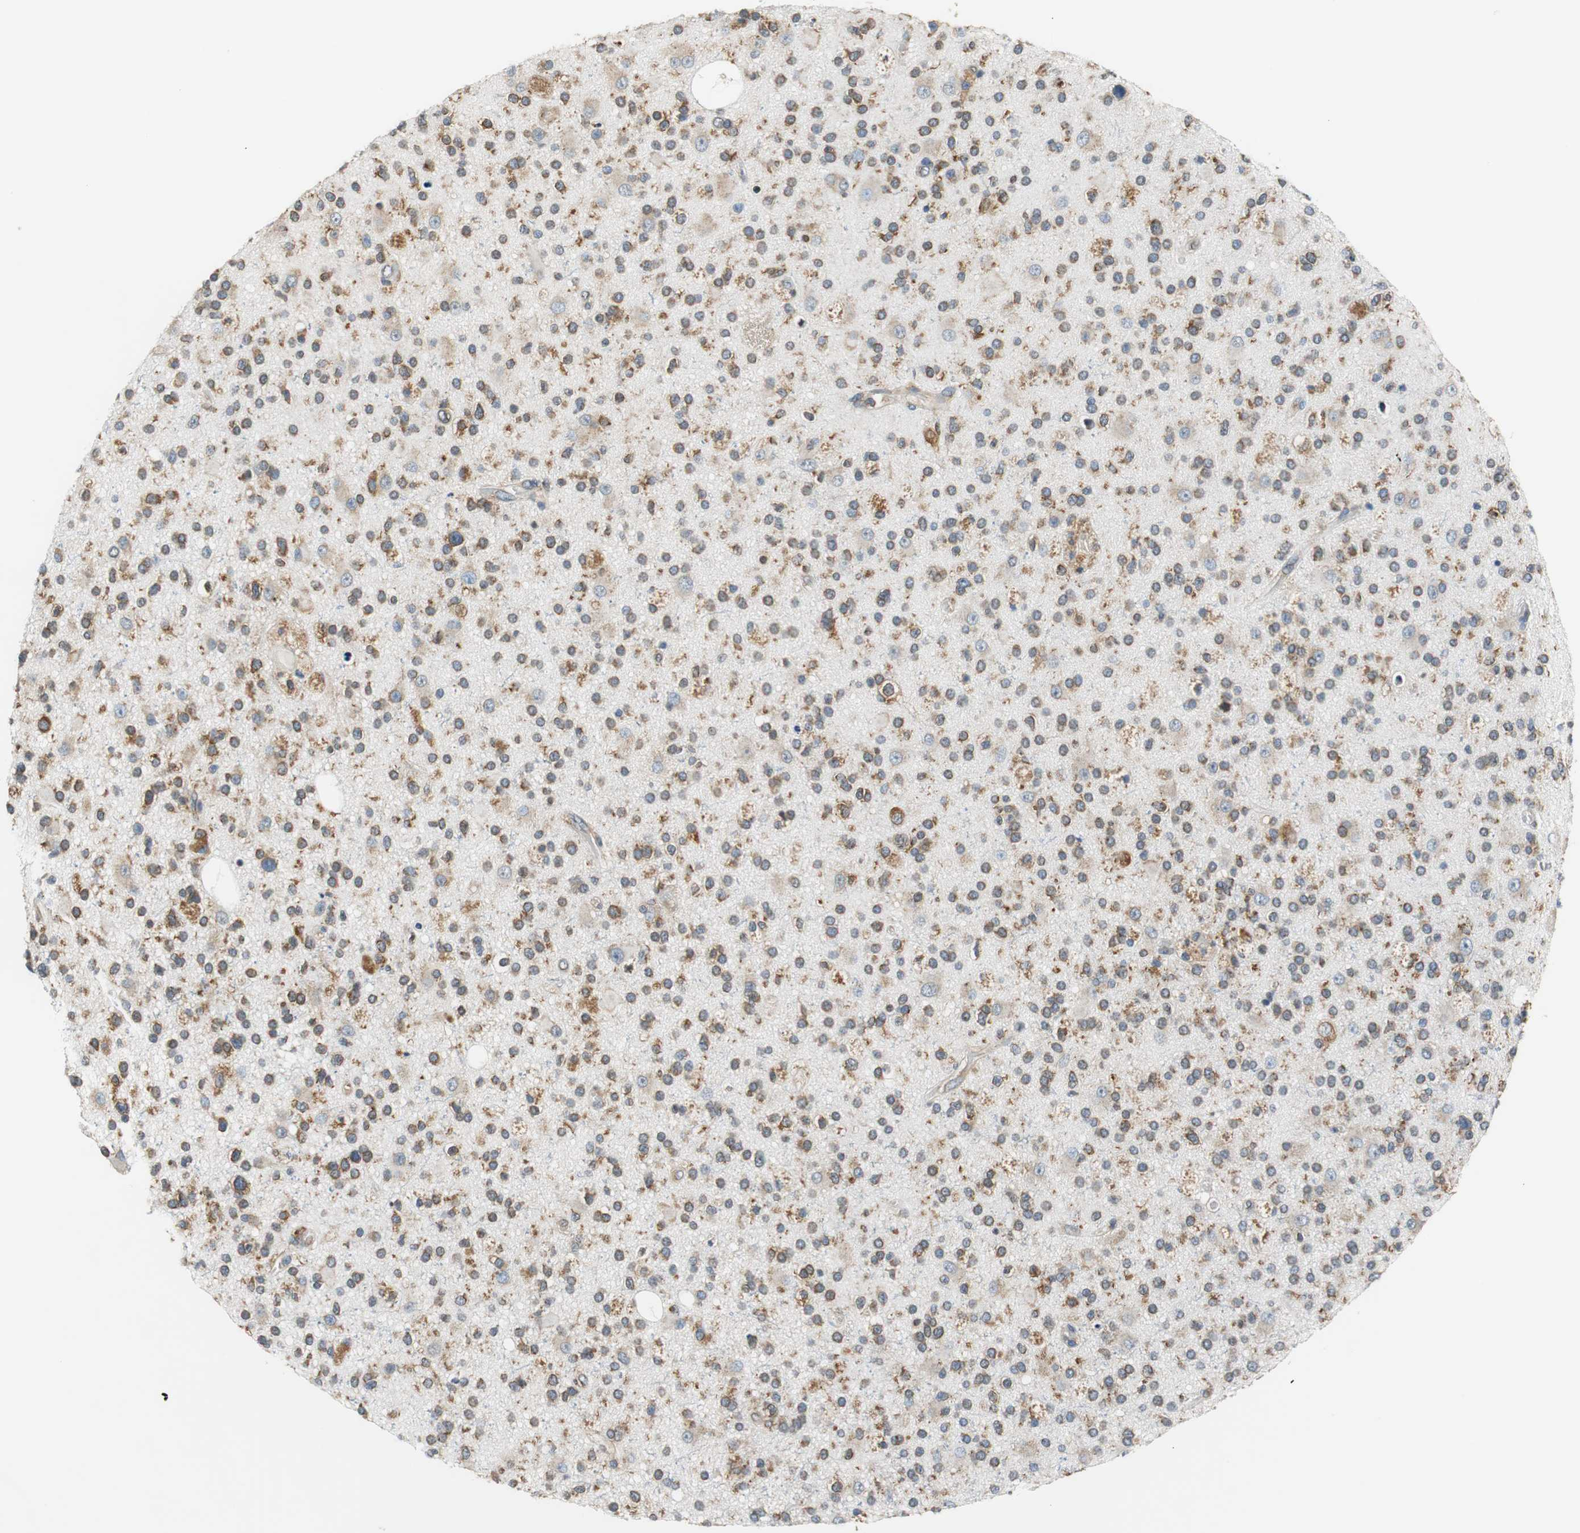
{"staining": {"intensity": "moderate", "quantity": ">75%", "location": "cytoplasmic/membranous"}, "tissue": "glioma", "cell_type": "Tumor cells", "image_type": "cancer", "snomed": [{"axis": "morphology", "description": "Glioma, malignant, High grade"}, {"axis": "topography", "description": "Brain"}], "caption": "About >75% of tumor cells in human glioma display moderate cytoplasmic/membranous protein expression as visualized by brown immunohistochemical staining.", "gene": "CNOT3", "patient": {"sex": "male", "age": 33}}